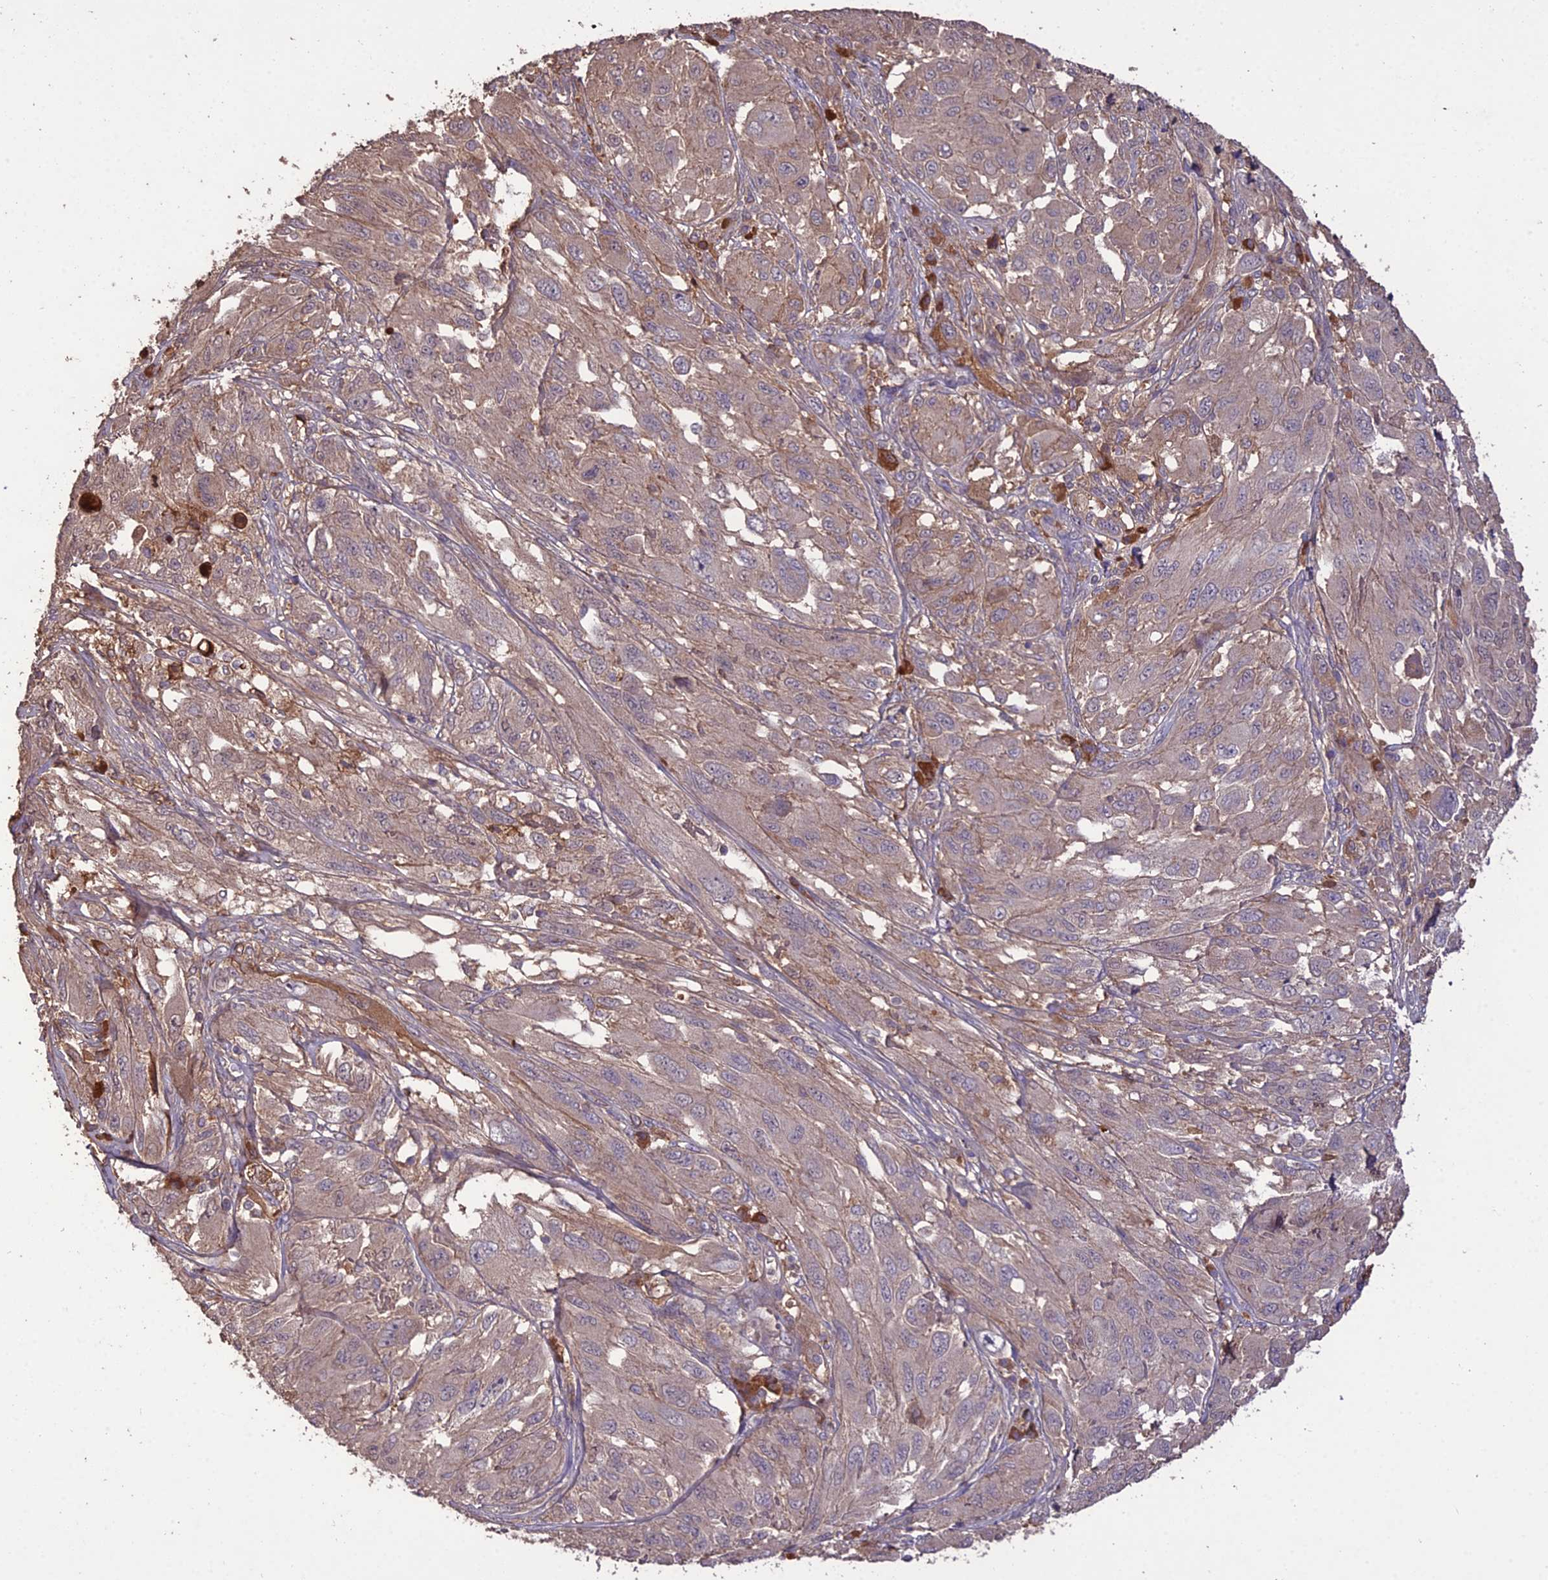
{"staining": {"intensity": "weak", "quantity": "25%-75%", "location": "cytoplasmic/membranous"}, "tissue": "melanoma", "cell_type": "Tumor cells", "image_type": "cancer", "snomed": [{"axis": "morphology", "description": "Malignant melanoma, NOS"}, {"axis": "topography", "description": "Skin"}], "caption": "Immunohistochemical staining of human melanoma reveals low levels of weak cytoplasmic/membranous positivity in approximately 25%-75% of tumor cells. (DAB = brown stain, brightfield microscopy at high magnification).", "gene": "KCTD16", "patient": {"sex": "female", "age": 91}}